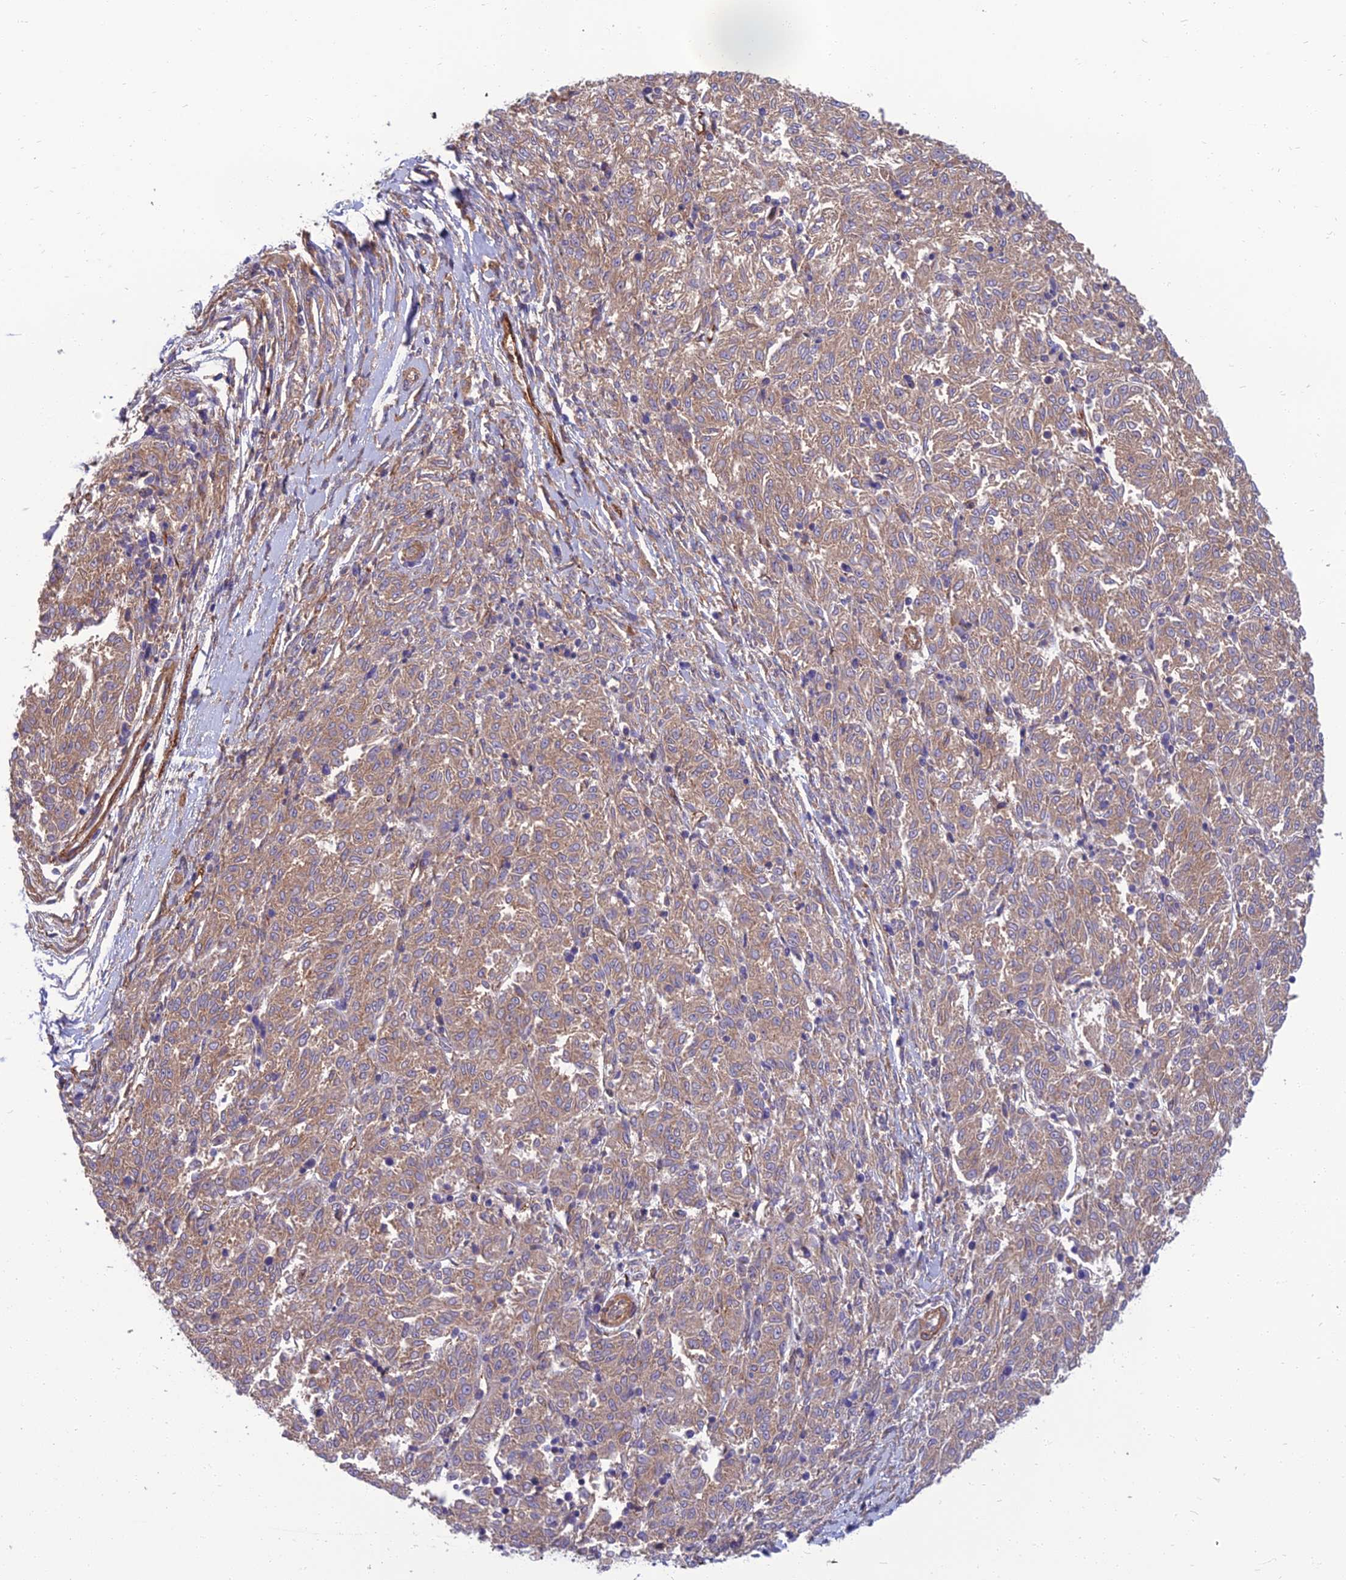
{"staining": {"intensity": "weak", "quantity": ">75%", "location": "cytoplasmic/membranous"}, "tissue": "melanoma", "cell_type": "Tumor cells", "image_type": "cancer", "snomed": [{"axis": "morphology", "description": "Malignant melanoma, NOS"}, {"axis": "topography", "description": "Skin"}], "caption": "Brown immunohistochemical staining in malignant melanoma exhibits weak cytoplasmic/membranous positivity in approximately >75% of tumor cells.", "gene": "WDR24", "patient": {"sex": "female", "age": 72}}